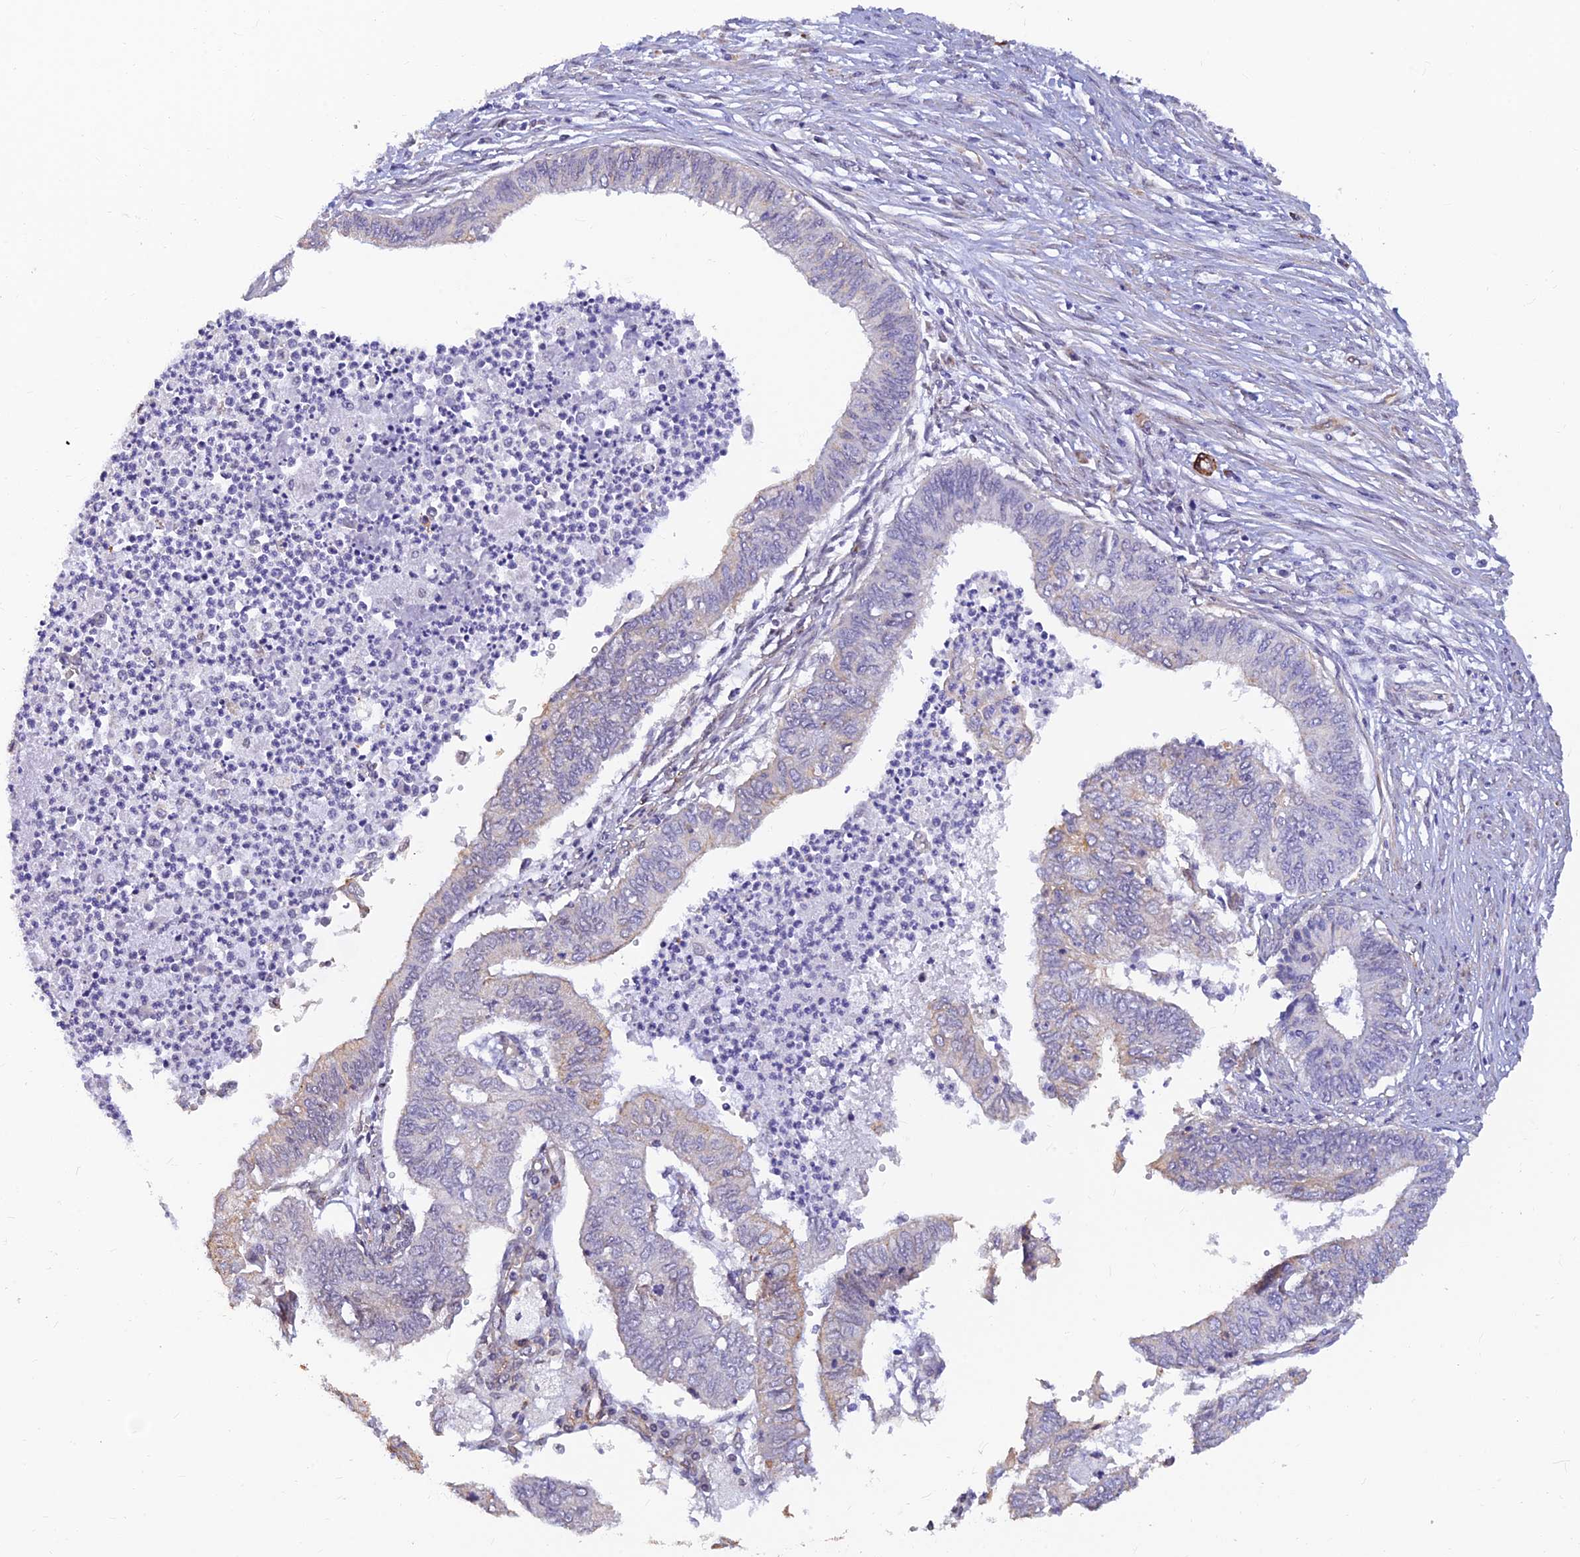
{"staining": {"intensity": "negative", "quantity": "none", "location": "none"}, "tissue": "endometrial cancer", "cell_type": "Tumor cells", "image_type": "cancer", "snomed": [{"axis": "morphology", "description": "Adenocarcinoma, NOS"}, {"axis": "topography", "description": "Endometrium"}], "caption": "Immunohistochemical staining of human endometrial cancer displays no significant staining in tumor cells. Nuclei are stained in blue.", "gene": "ALDH1L2", "patient": {"sex": "female", "age": 68}}